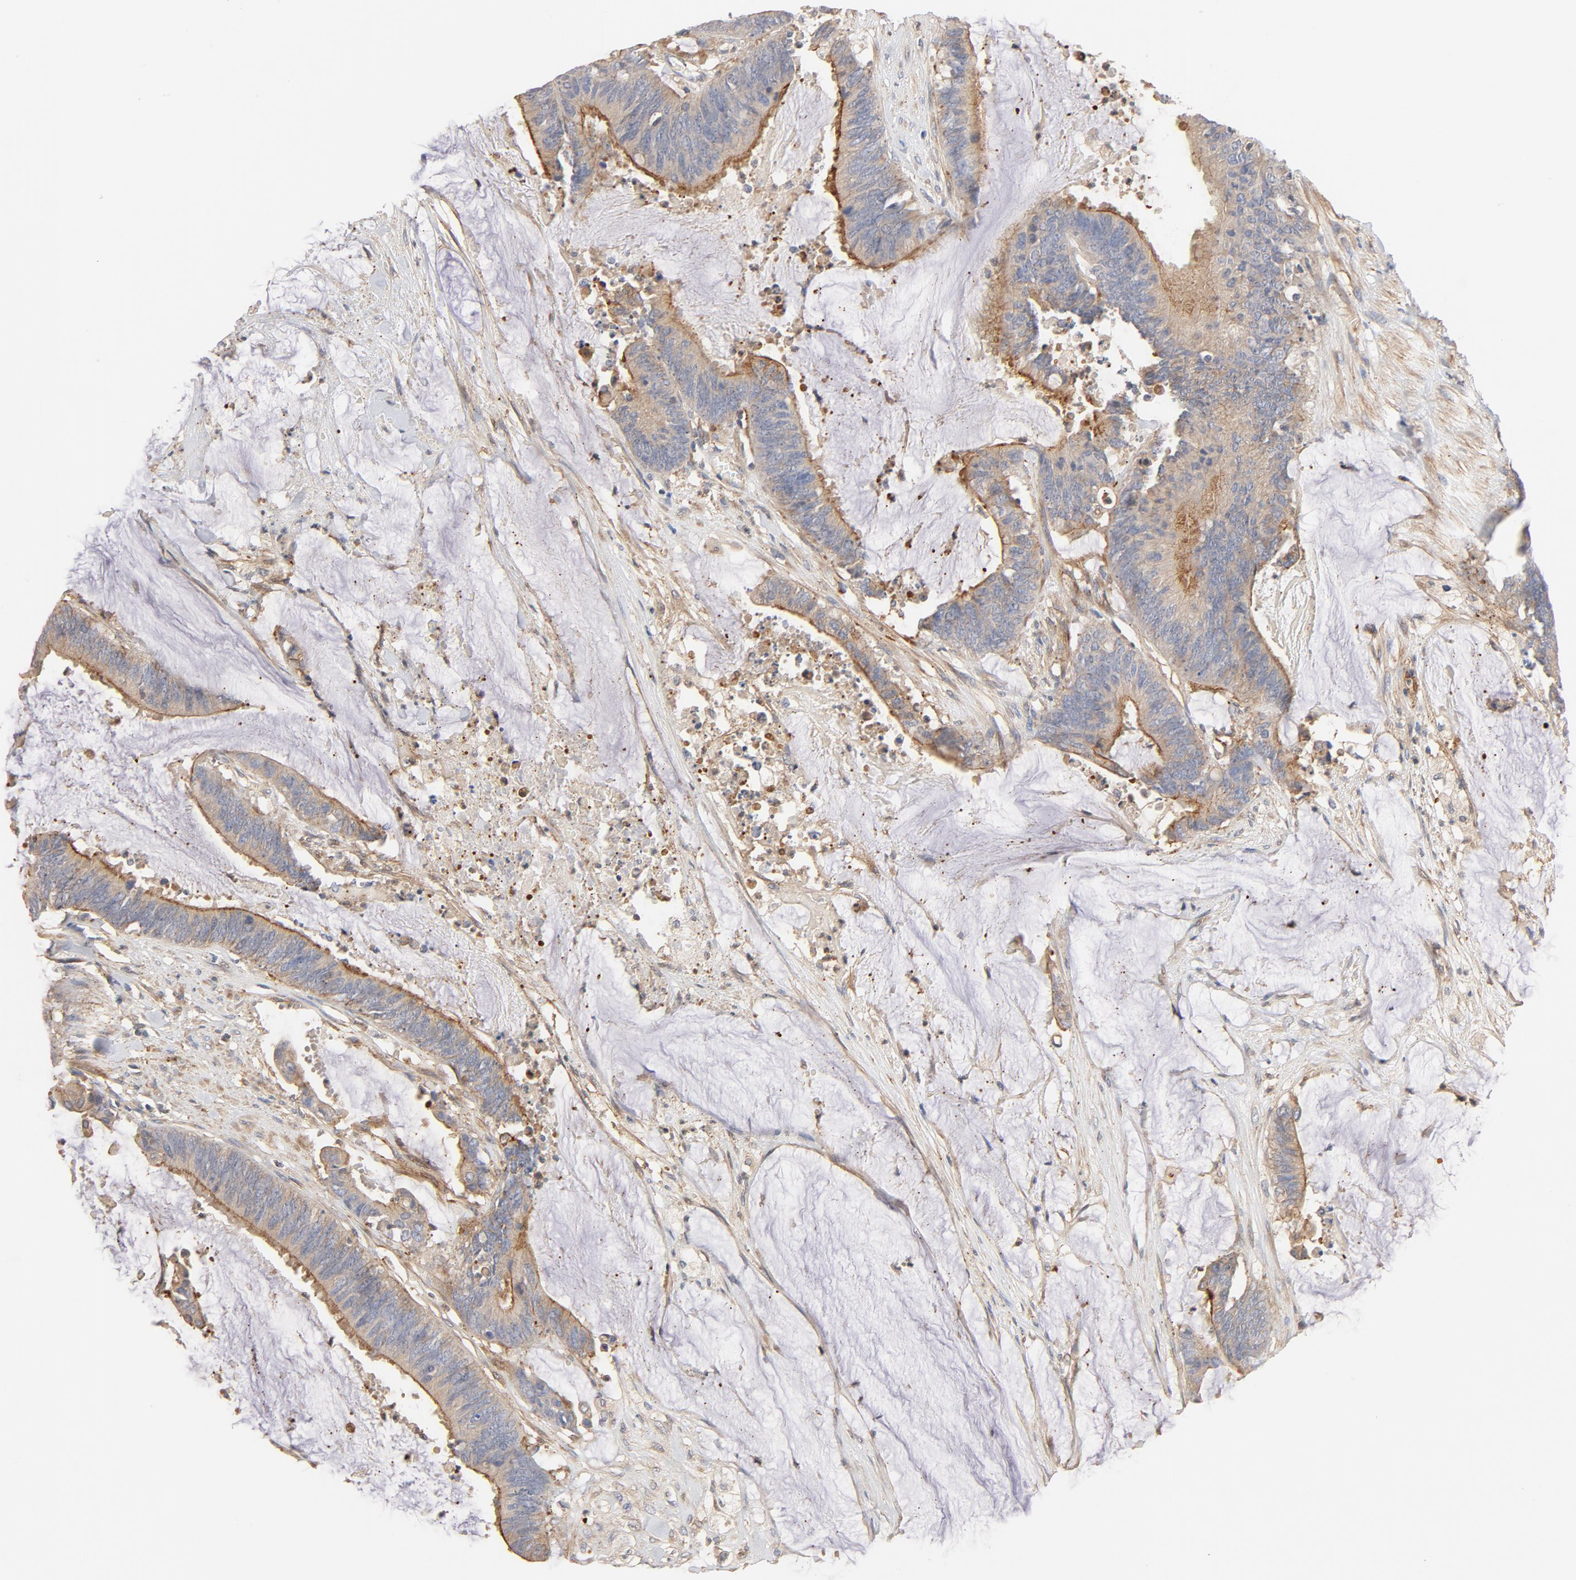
{"staining": {"intensity": "strong", "quantity": "25%-75%", "location": "cytoplasmic/membranous"}, "tissue": "colorectal cancer", "cell_type": "Tumor cells", "image_type": "cancer", "snomed": [{"axis": "morphology", "description": "Adenocarcinoma, NOS"}, {"axis": "topography", "description": "Rectum"}], "caption": "IHC staining of colorectal cancer, which demonstrates high levels of strong cytoplasmic/membranous staining in about 25%-75% of tumor cells indicating strong cytoplasmic/membranous protein staining. The staining was performed using DAB (brown) for protein detection and nuclei were counterstained in hematoxylin (blue).", "gene": "STRN3", "patient": {"sex": "female", "age": 66}}